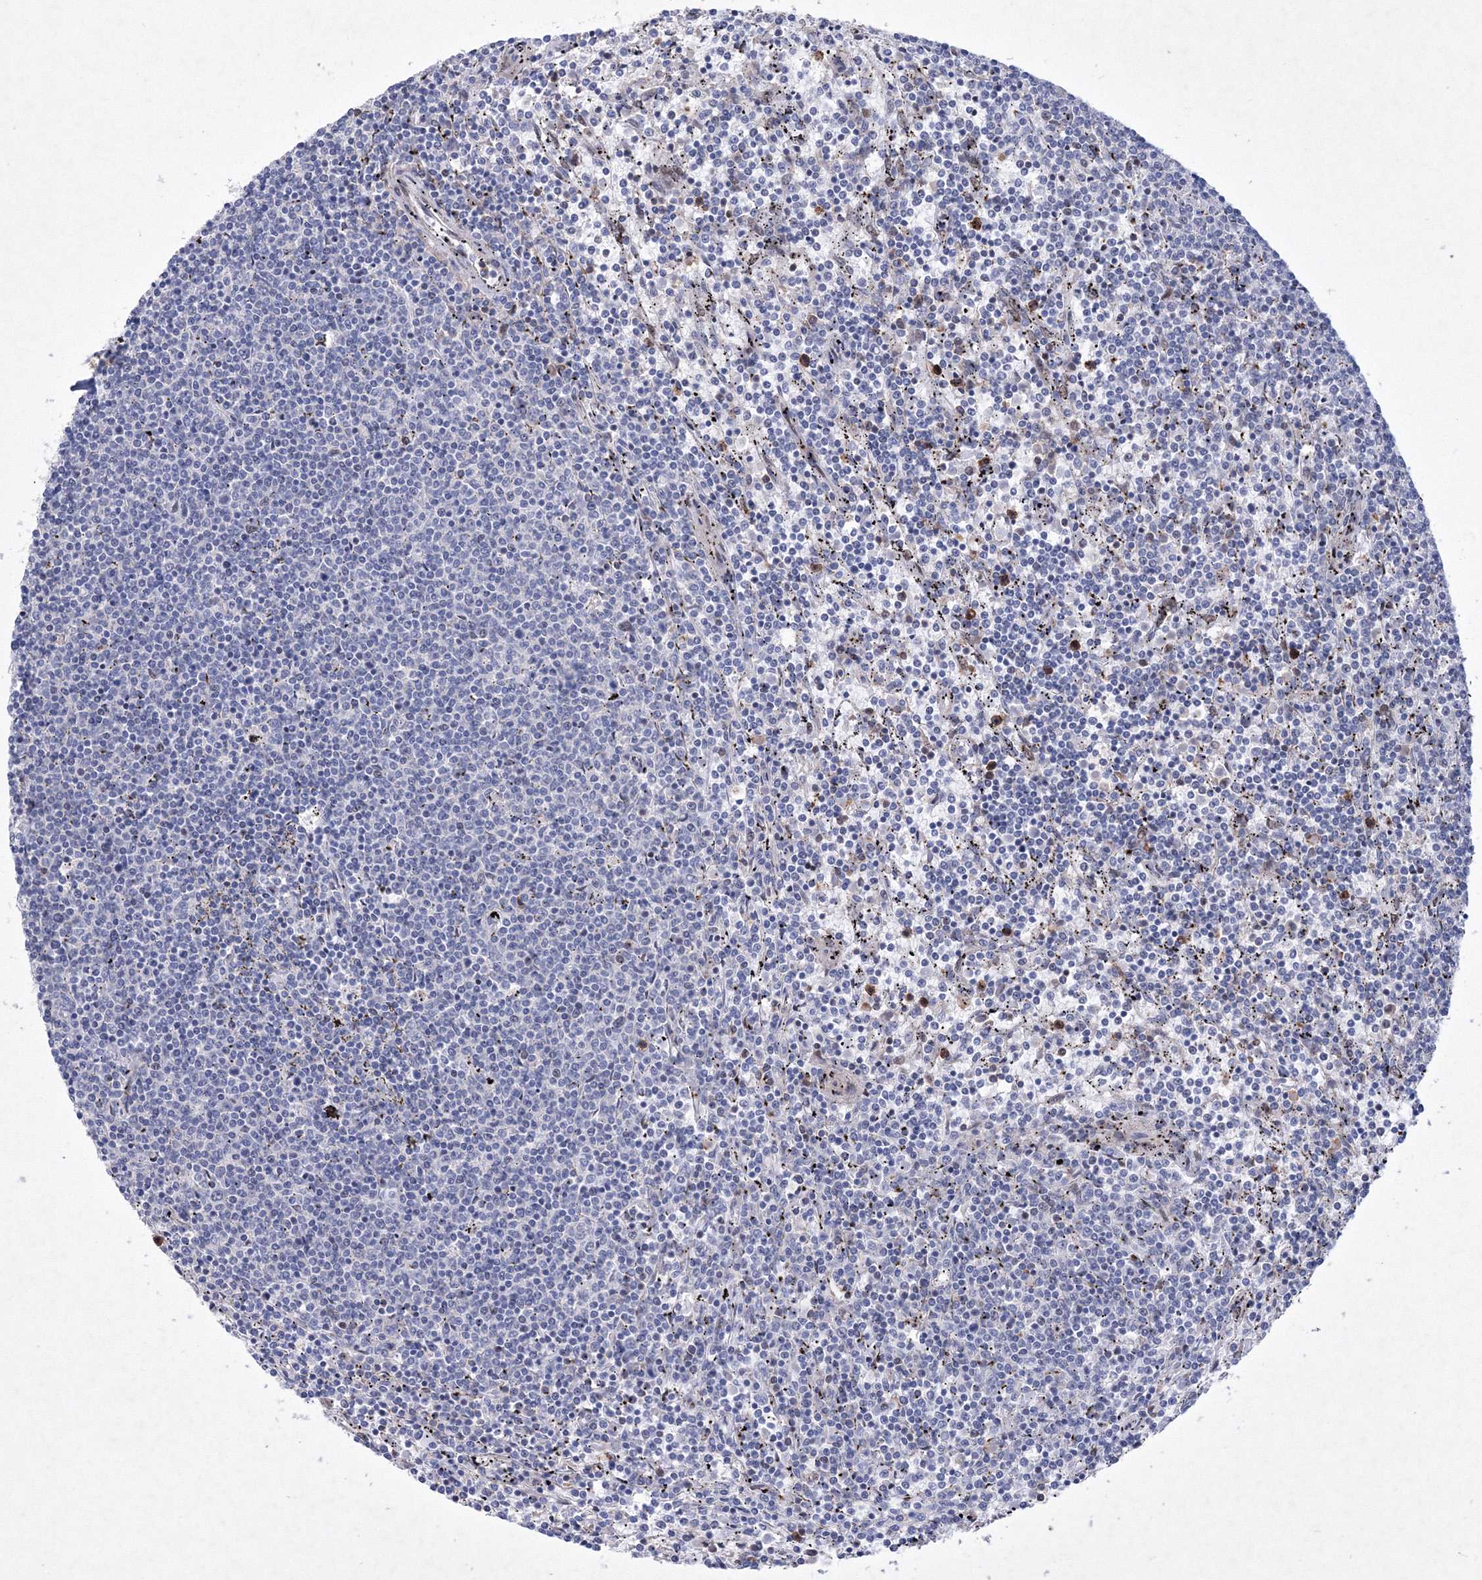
{"staining": {"intensity": "negative", "quantity": "none", "location": "none"}, "tissue": "lymphoma", "cell_type": "Tumor cells", "image_type": "cancer", "snomed": [{"axis": "morphology", "description": "Malignant lymphoma, non-Hodgkin's type, Low grade"}, {"axis": "topography", "description": "Spleen"}], "caption": "A photomicrograph of human malignant lymphoma, non-Hodgkin's type (low-grade) is negative for staining in tumor cells.", "gene": "RNPEPL1", "patient": {"sex": "female", "age": 50}}